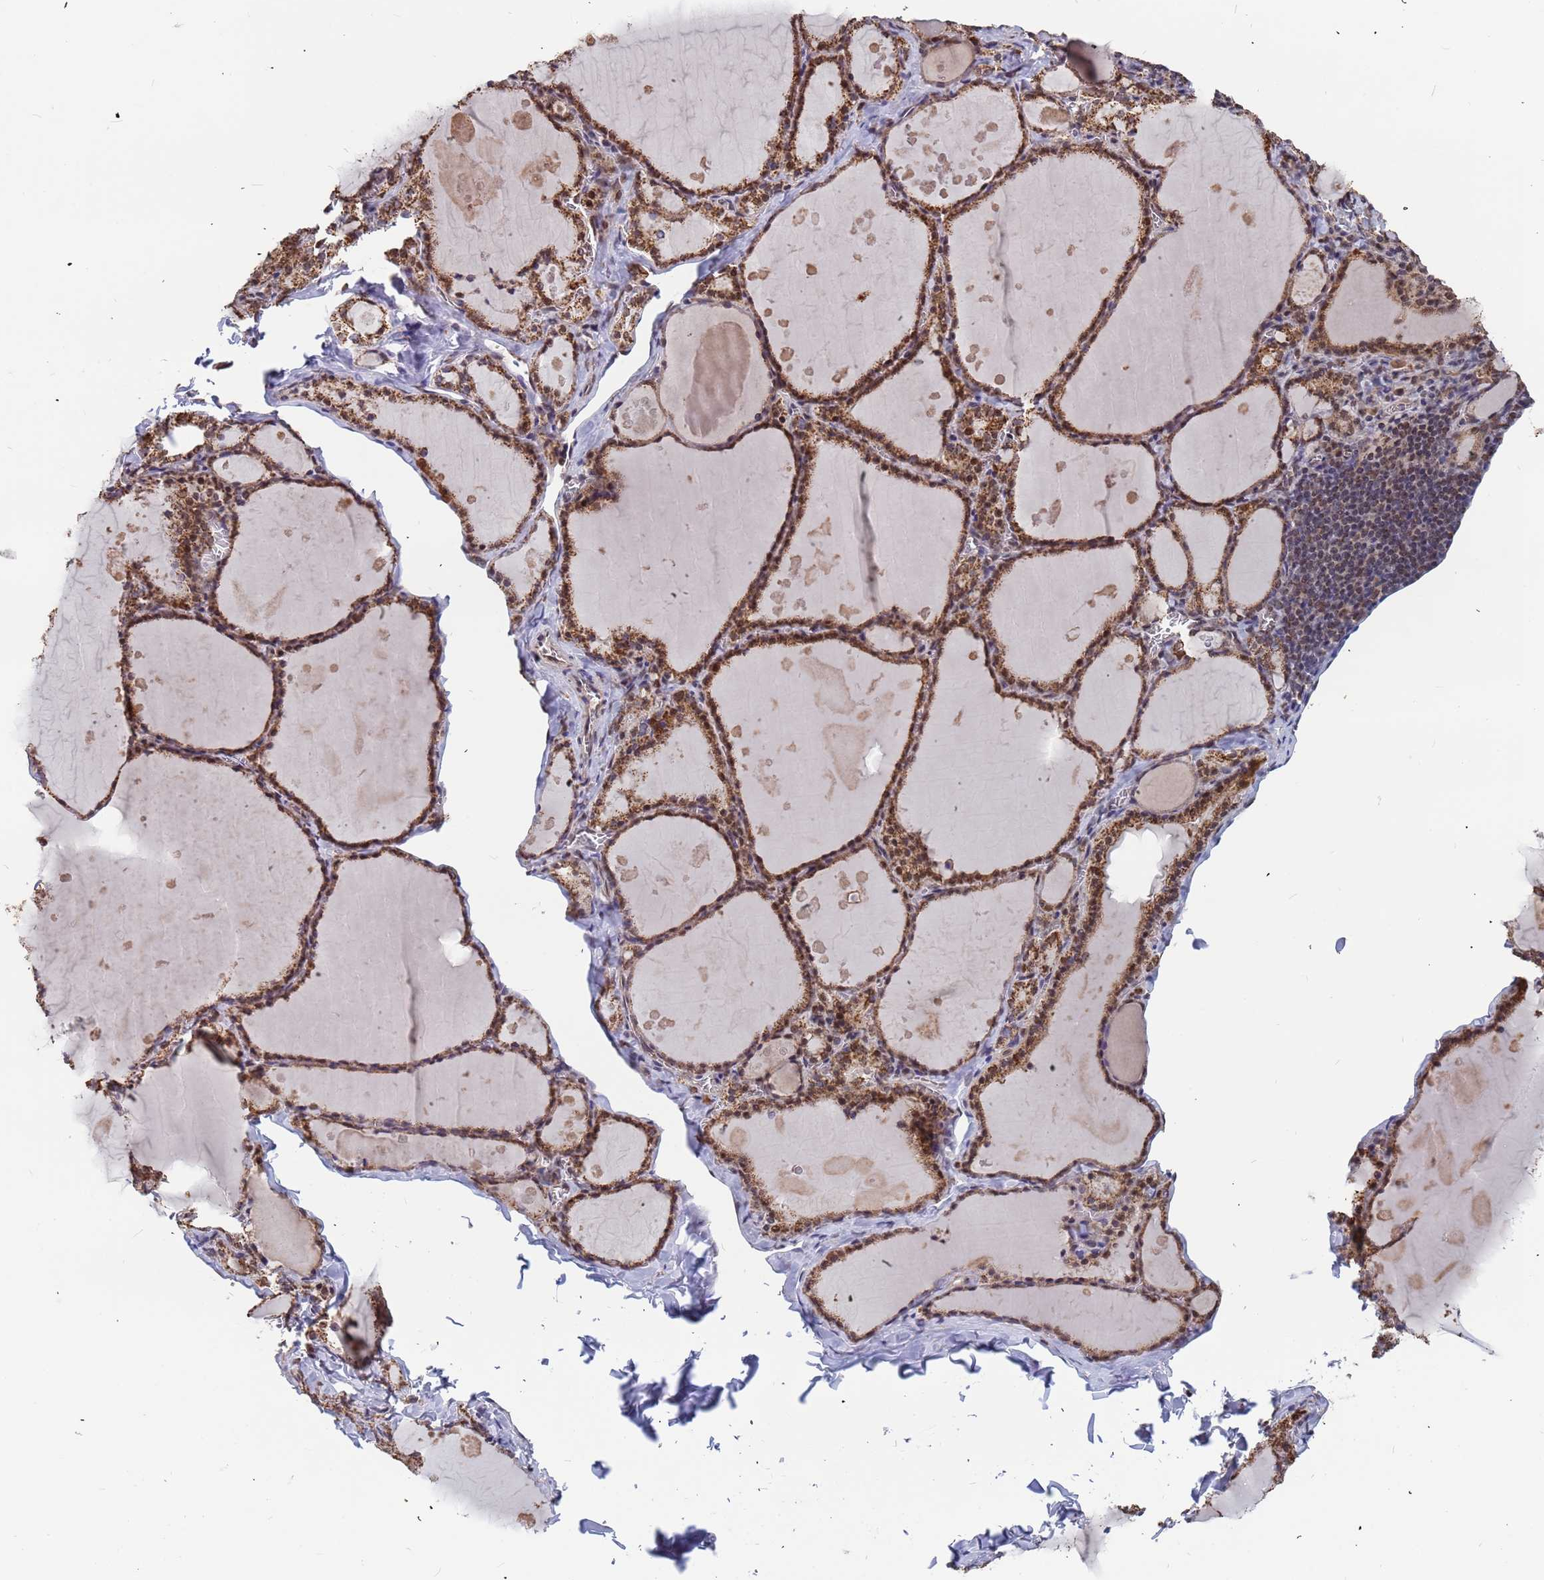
{"staining": {"intensity": "moderate", "quantity": ">75%", "location": "cytoplasmic/membranous,nuclear"}, "tissue": "thyroid gland", "cell_type": "Glandular cells", "image_type": "normal", "snomed": [{"axis": "morphology", "description": "Normal tissue, NOS"}, {"axis": "topography", "description": "Thyroid gland"}], "caption": "Unremarkable thyroid gland was stained to show a protein in brown. There is medium levels of moderate cytoplasmic/membranous,nuclear positivity in approximately >75% of glandular cells.", "gene": "DENND2B", "patient": {"sex": "male", "age": 56}}